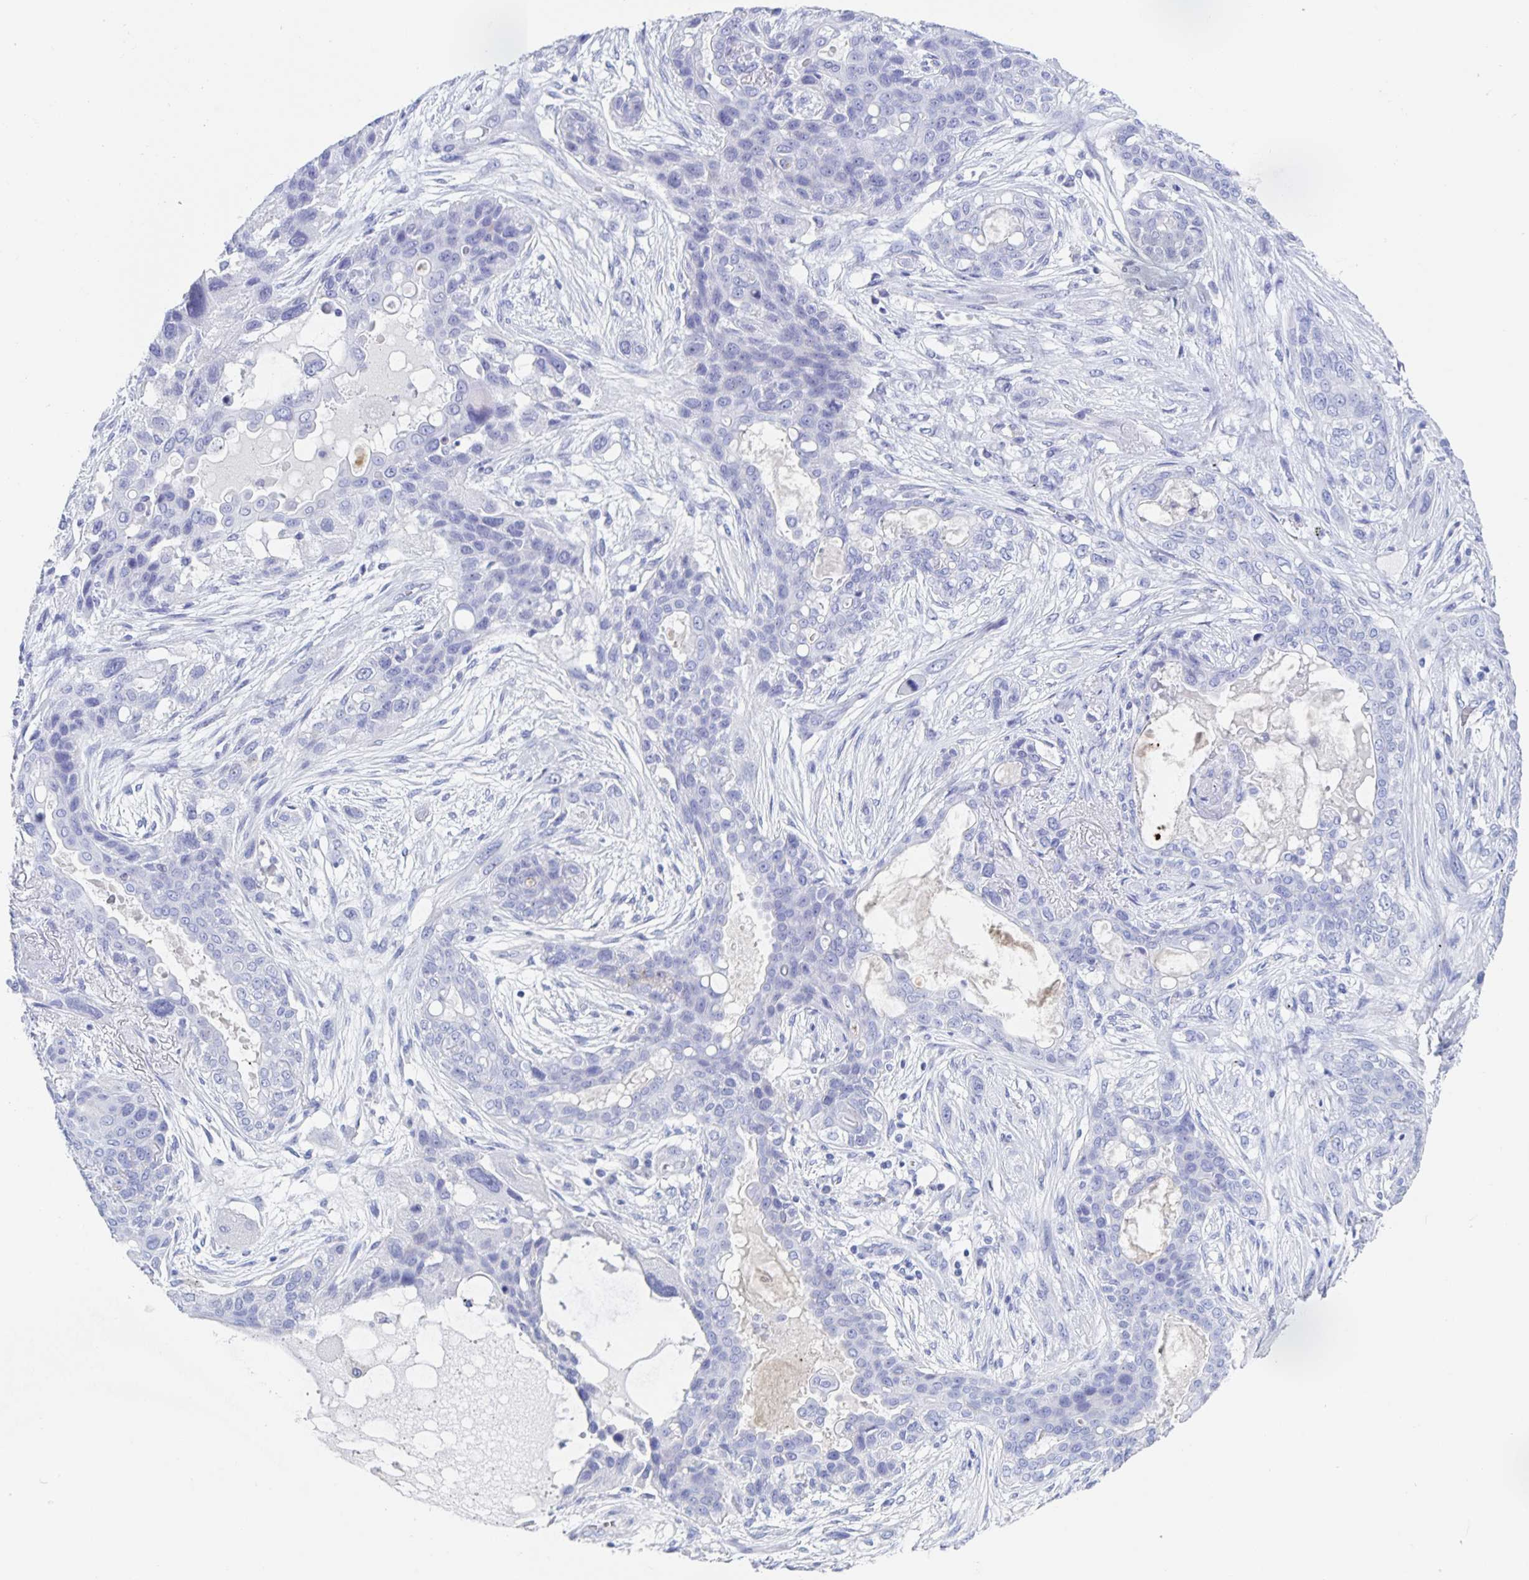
{"staining": {"intensity": "negative", "quantity": "none", "location": "none"}, "tissue": "lung cancer", "cell_type": "Tumor cells", "image_type": "cancer", "snomed": [{"axis": "morphology", "description": "Squamous cell carcinoma, NOS"}, {"axis": "topography", "description": "Lung"}], "caption": "This micrograph is of squamous cell carcinoma (lung) stained with IHC to label a protein in brown with the nuclei are counter-stained blue. There is no staining in tumor cells.", "gene": "DMBT1", "patient": {"sex": "female", "age": 70}}